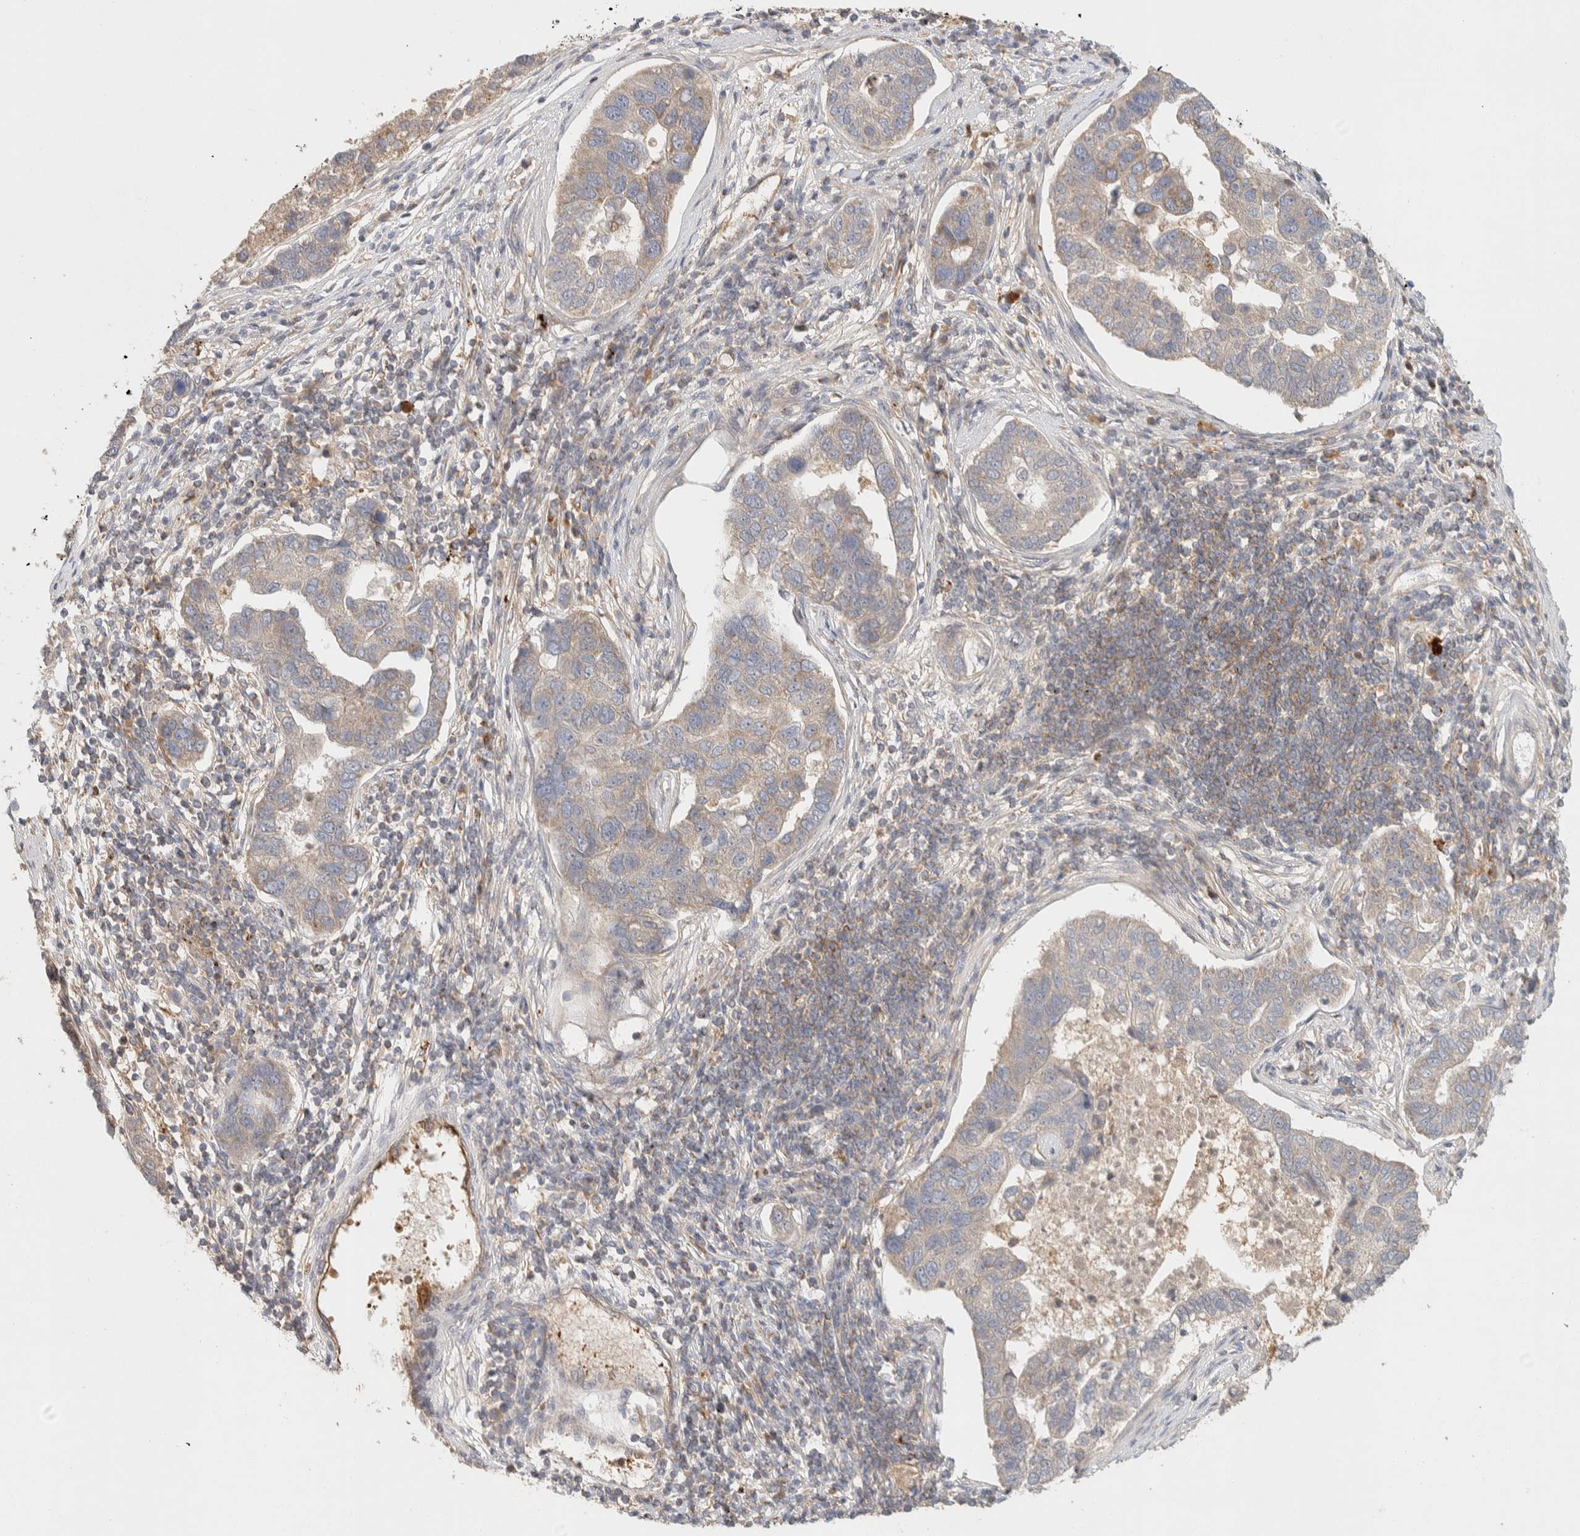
{"staining": {"intensity": "weak", "quantity": ">75%", "location": "cytoplasmic/membranous"}, "tissue": "pancreatic cancer", "cell_type": "Tumor cells", "image_type": "cancer", "snomed": [{"axis": "morphology", "description": "Adenocarcinoma, NOS"}, {"axis": "topography", "description": "Pancreas"}], "caption": "Pancreatic cancer (adenocarcinoma) stained with a brown dye displays weak cytoplasmic/membranous positive staining in approximately >75% of tumor cells.", "gene": "KIF9", "patient": {"sex": "female", "age": 61}}